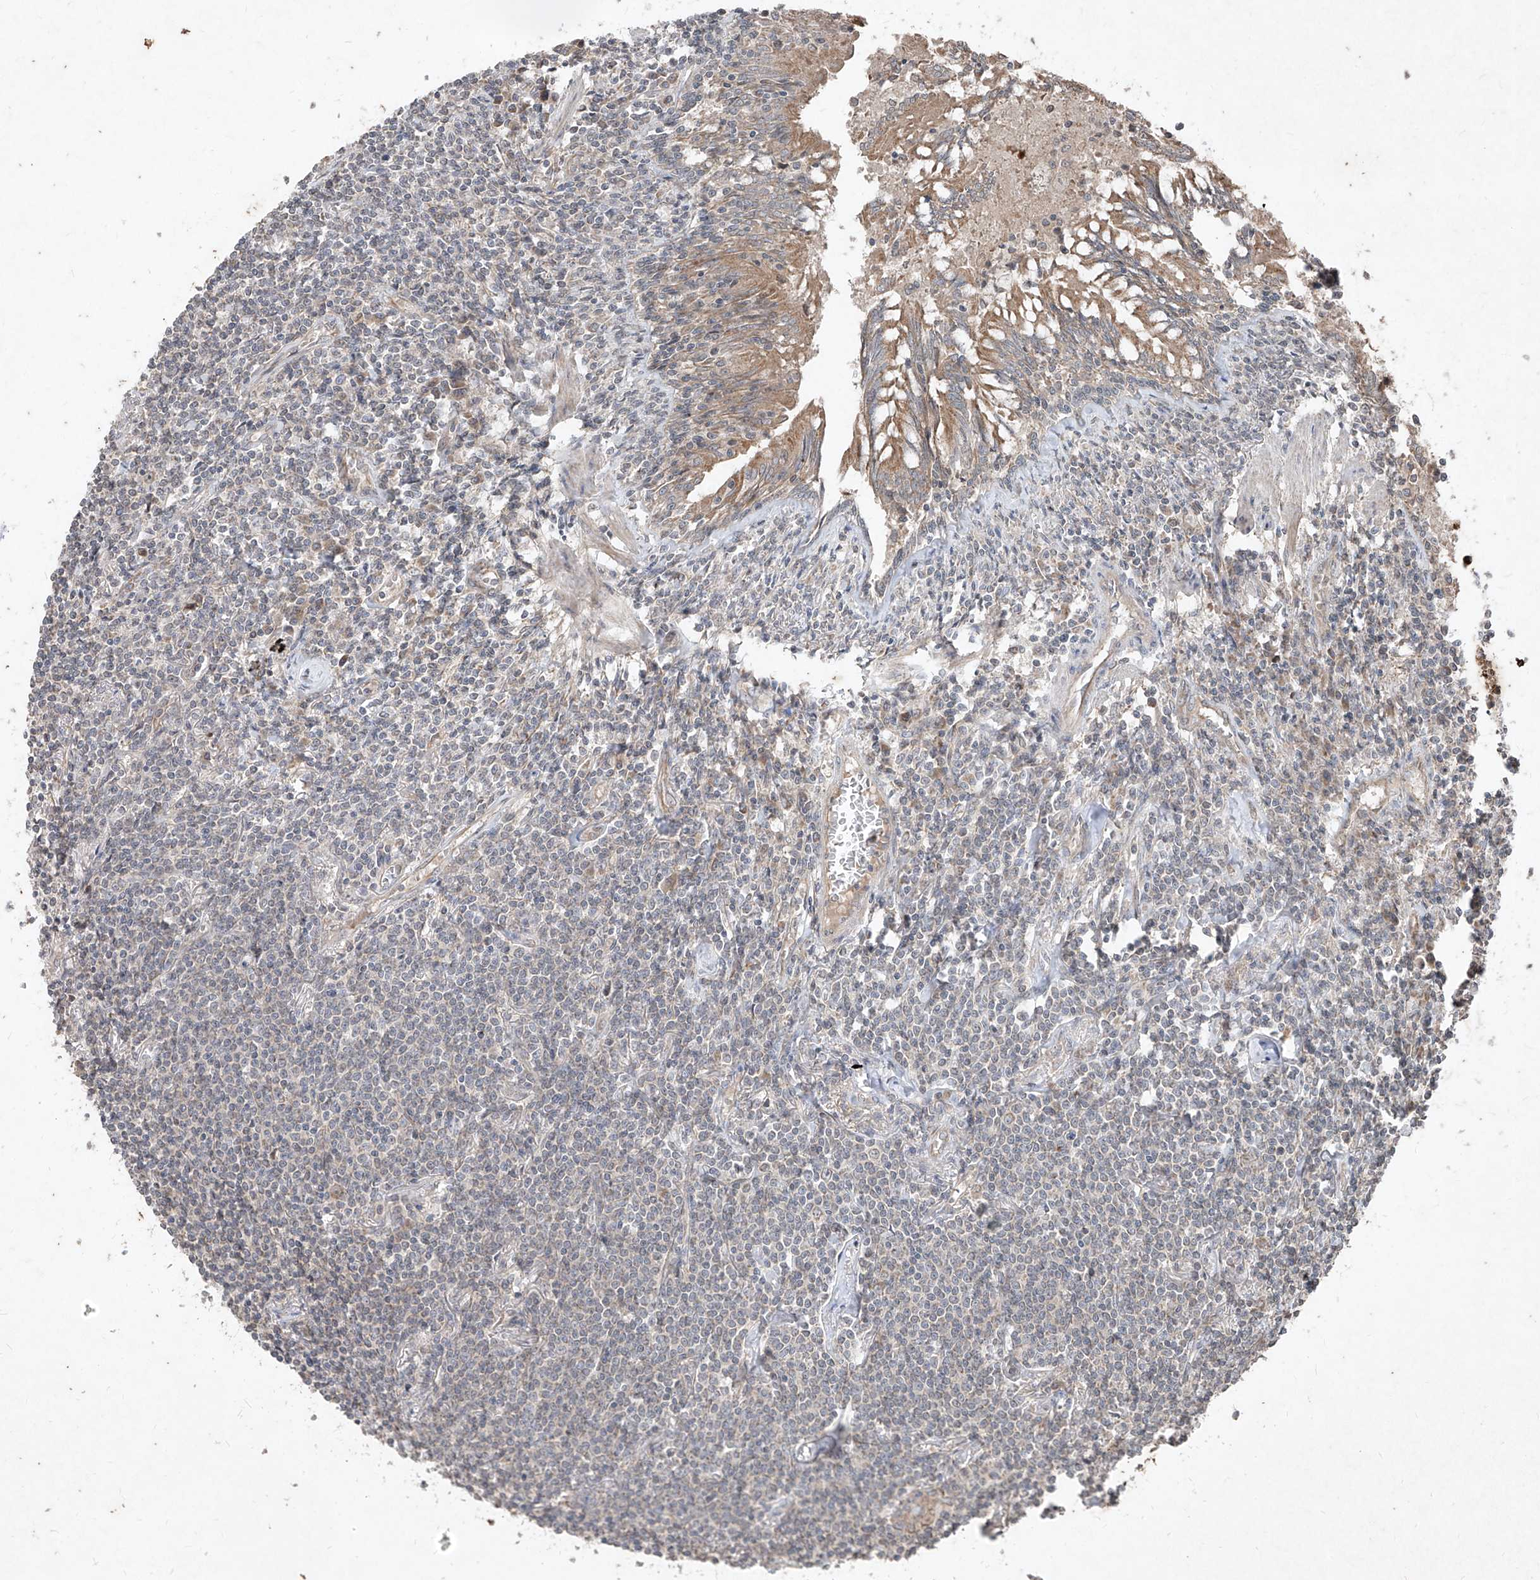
{"staining": {"intensity": "negative", "quantity": "none", "location": "none"}, "tissue": "lymphoma", "cell_type": "Tumor cells", "image_type": "cancer", "snomed": [{"axis": "morphology", "description": "Malignant lymphoma, non-Hodgkin's type, Low grade"}, {"axis": "topography", "description": "Lung"}], "caption": "High magnification brightfield microscopy of lymphoma stained with DAB (3,3'-diaminobenzidine) (brown) and counterstained with hematoxylin (blue): tumor cells show no significant expression. (DAB (3,3'-diaminobenzidine) IHC, high magnification).", "gene": "ABCD3", "patient": {"sex": "female", "age": 71}}